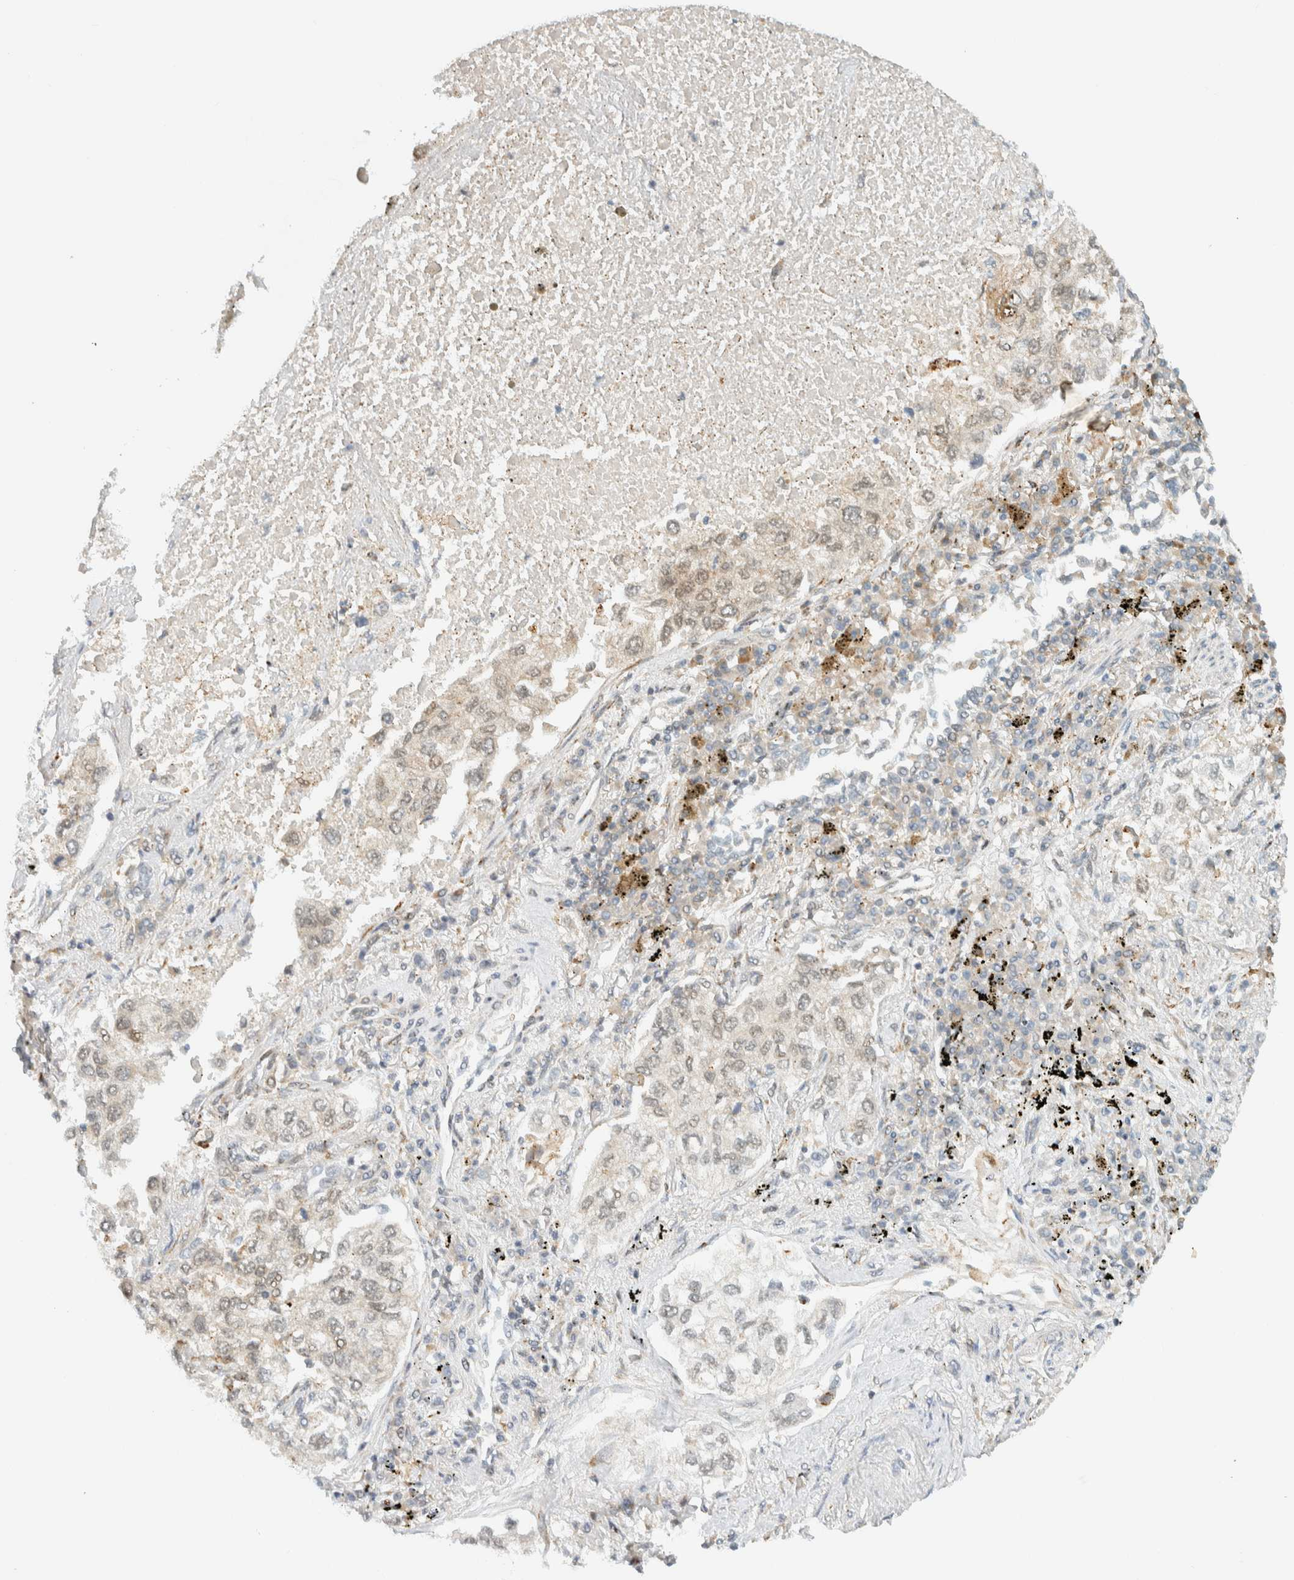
{"staining": {"intensity": "weak", "quantity": "<25%", "location": "nuclear"}, "tissue": "lung cancer", "cell_type": "Tumor cells", "image_type": "cancer", "snomed": [{"axis": "morphology", "description": "Inflammation, NOS"}, {"axis": "morphology", "description": "Adenocarcinoma, NOS"}, {"axis": "topography", "description": "Lung"}], "caption": "A photomicrograph of human adenocarcinoma (lung) is negative for staining in tumor cells.", "gene": "ITPRID1", "patient": {"sex": "male", "age": 63}}